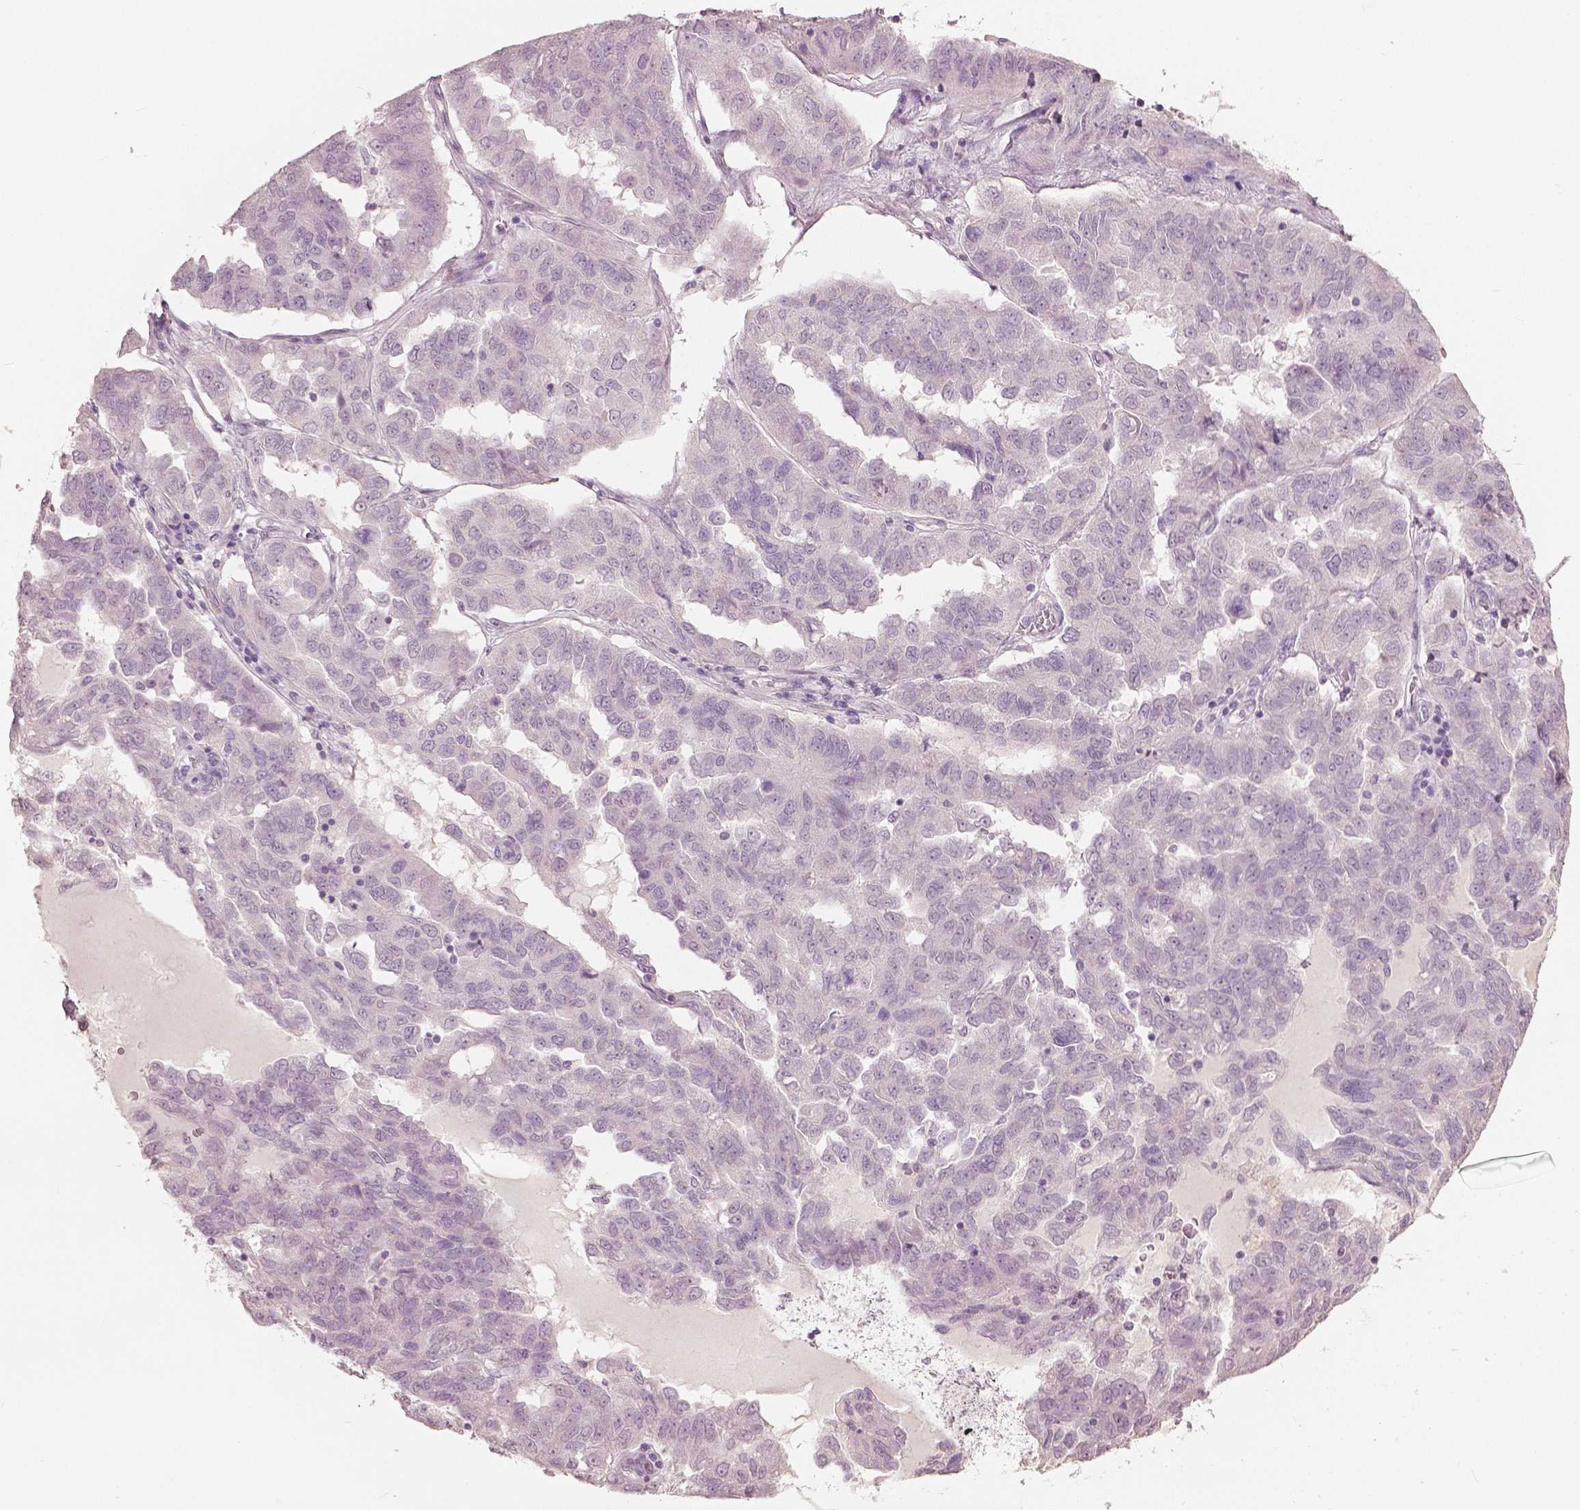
{"staining": {"intensity": "negative", "quantity": "none", "location": "none"}, "tissue": "ovarian cancer", "cell_type": "Tumor cells", "image_type": "cancer", "snomed": [{"axis": "morphology", "description": "Cystadenocarcinoma, serous, NOS"}, {"axis": "topography", "description": "Ovary"}], "caption": "Micrograph shows no significant protein positivity in tumor cells of serous cystadenocarcinoma (ovarian).", "gene": "NANOG", "patient": {"sex": "female", "age": 64}}